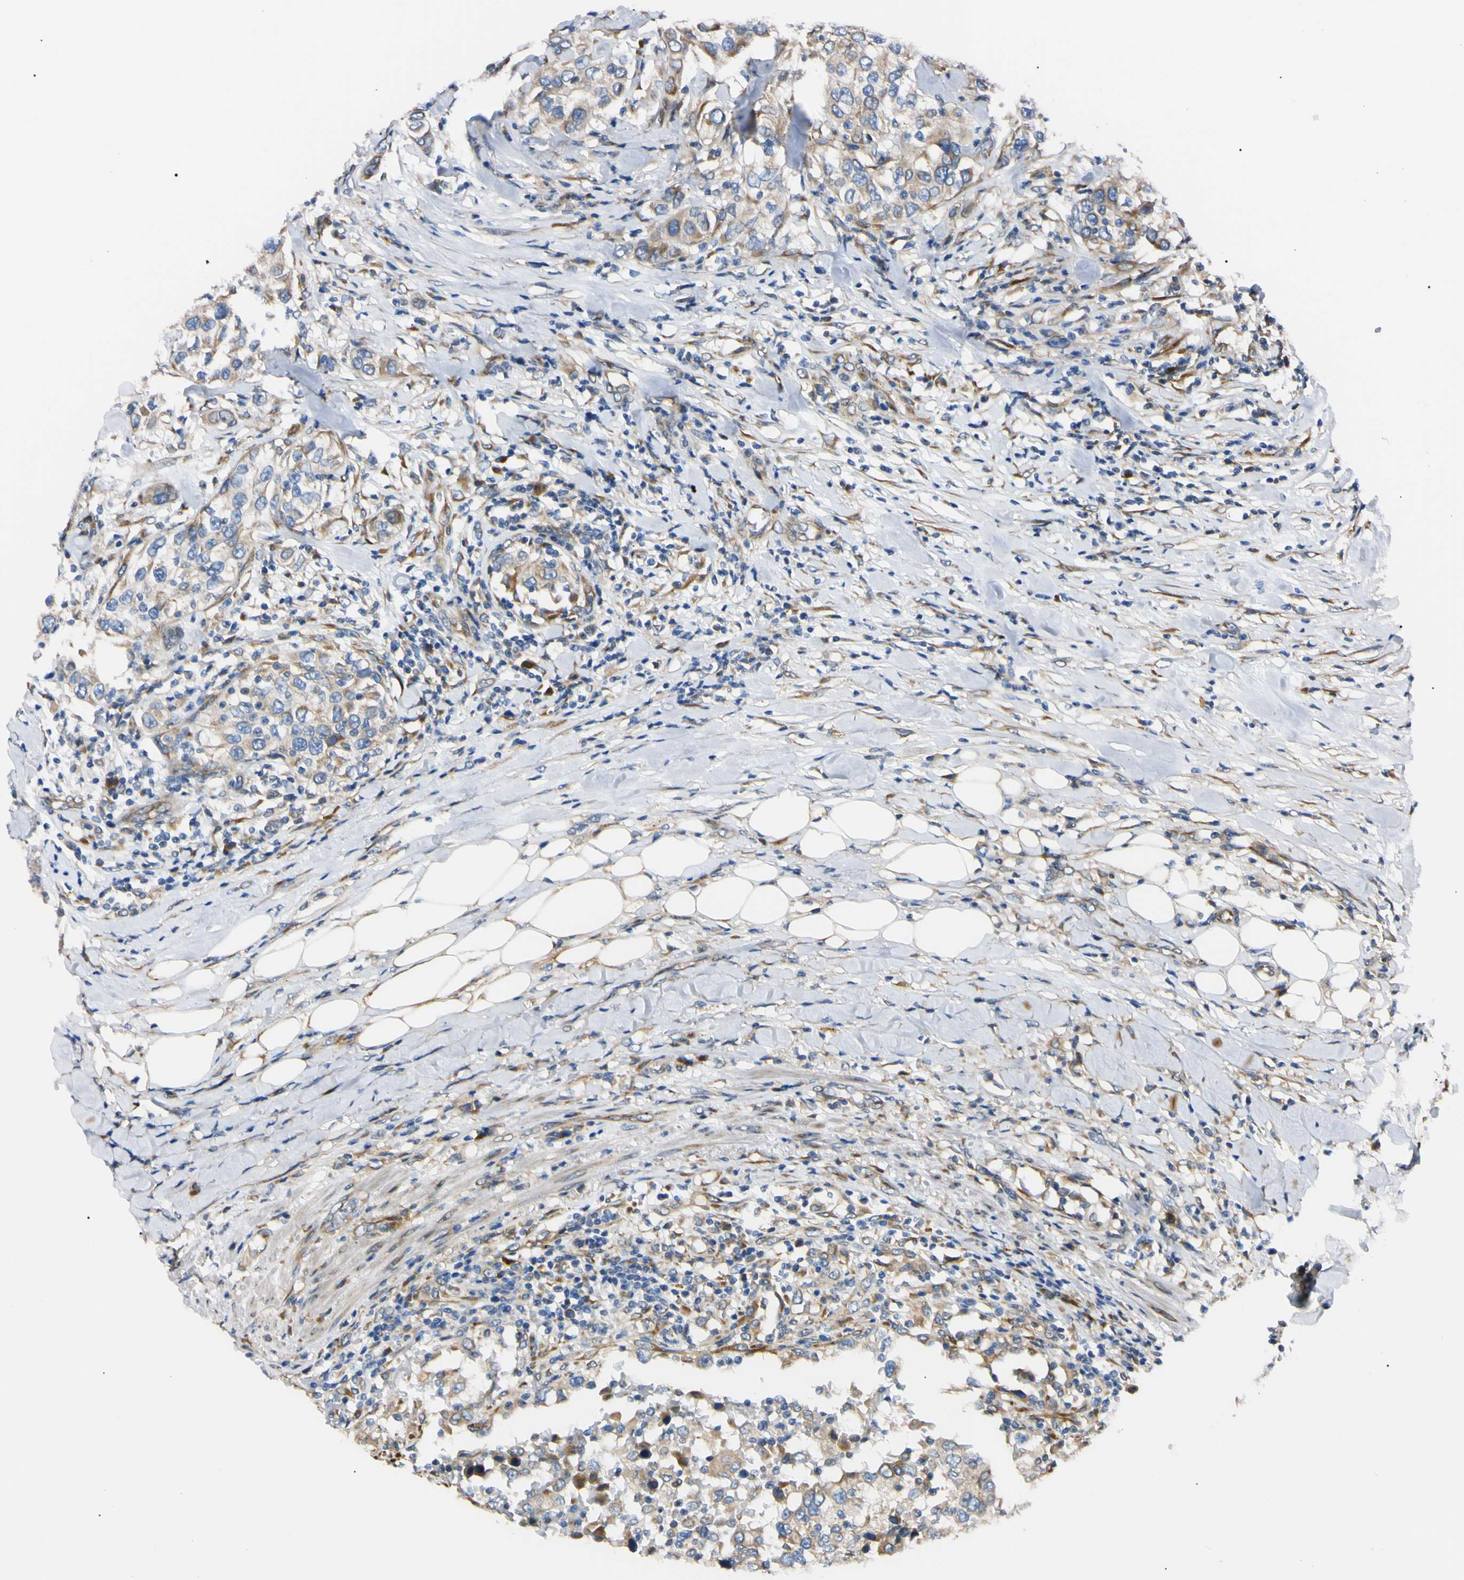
{"staining": {"intensity": "weak", "quantity": "25%-75%", "location": "cytoplasmic/membranous"}, "tissue": "urothelial cancer", "cell_type": "Tumor cells", "image_type": "cancer", "snomed": [{"axis": "morphology", "description": "Urothelial carcinoma, High grade"}, {"axis": "topography", "description": "Urinary bladder"}], "caption": "This is an image of immunohistochemistry (IHC) staining of urothelial cancer, which shows weak staining in the cytoplasmic/membranous of tumor cells.", "gene": "IER3IP1", "patient": {"sex": "female", "age": 80}}